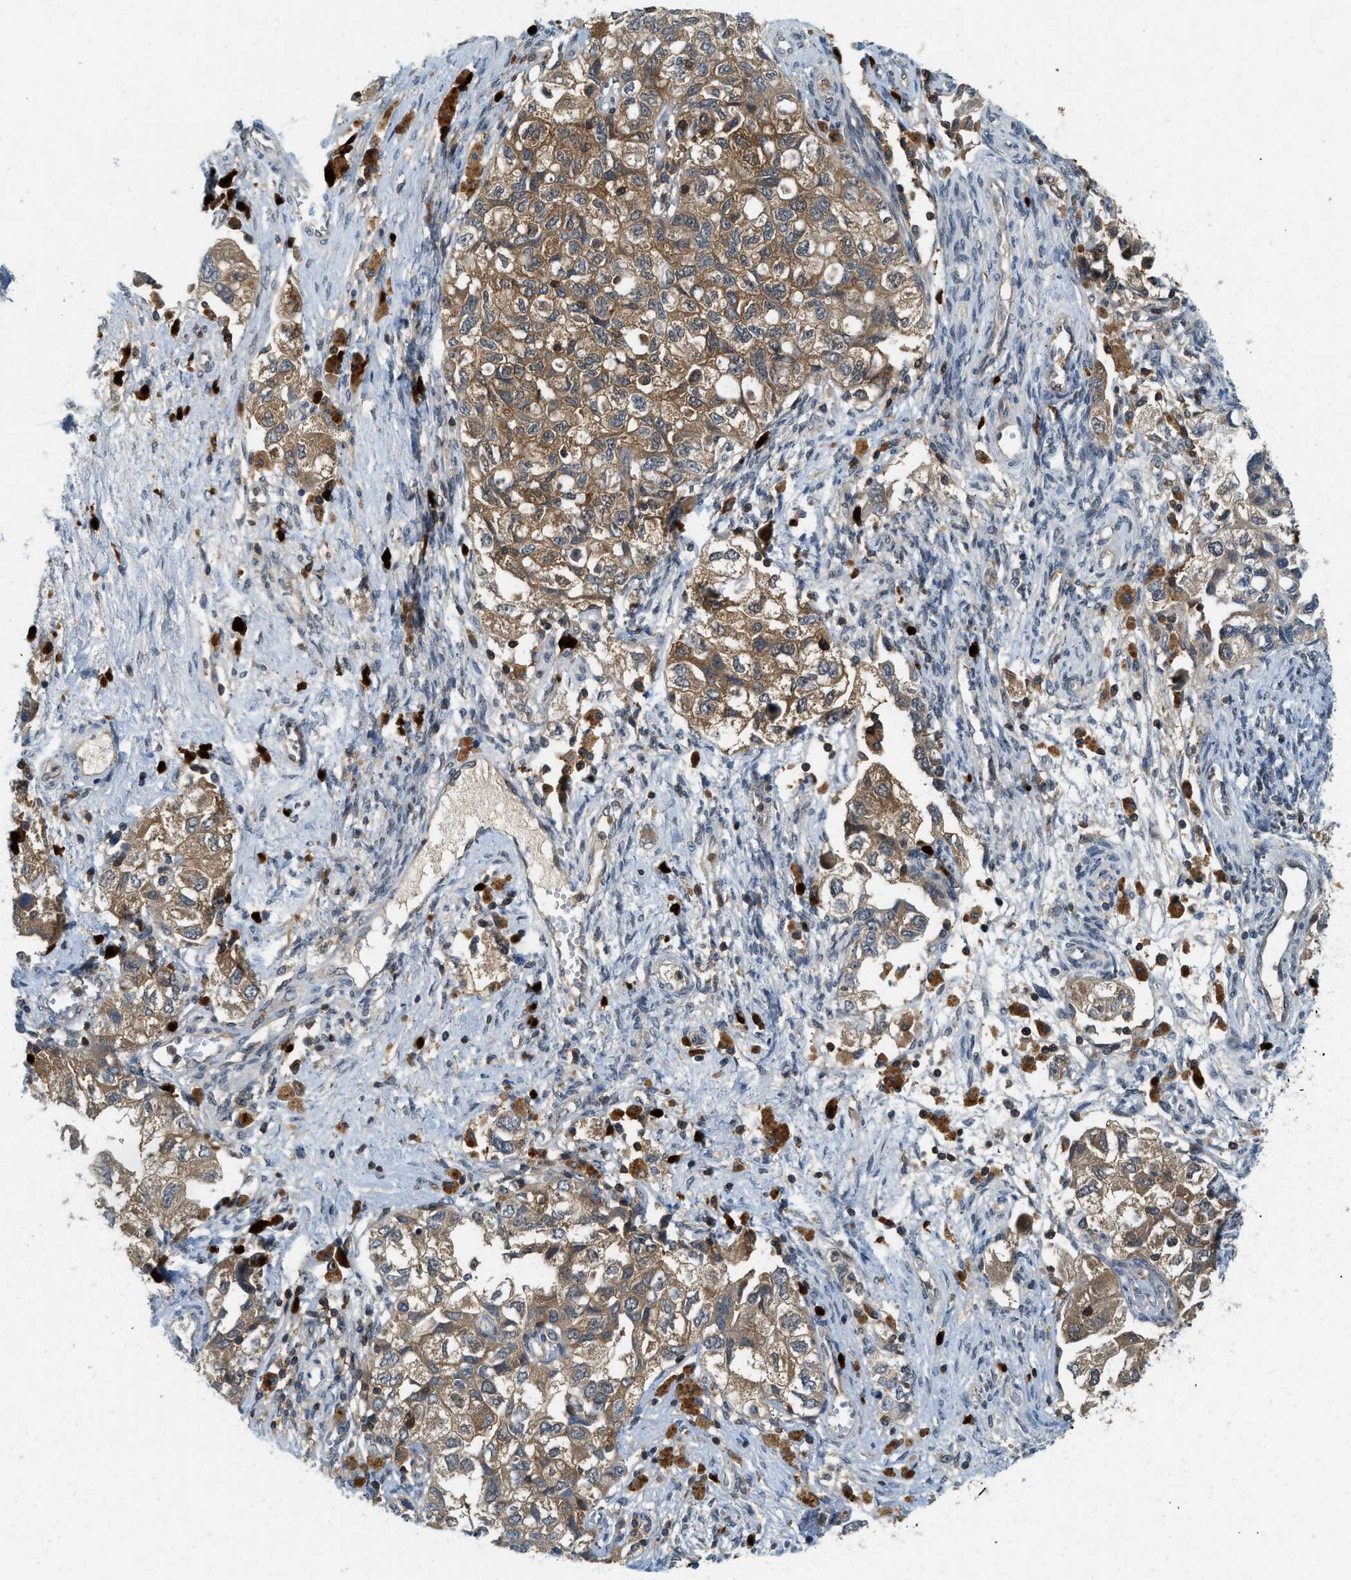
{"staining": {"intensity": "moderate", "quantity": ">75%", "location": "cytoplasmic/membranous"}, "tissue": "ovarian cancer", "cell_type": "Tumor cells", "image_type": "cancer", "snomed": [{"axis": "morphology", "description": "Carcinoma, NOS"}, {"axis": "morphology", "description": "Cystadenocarcinoma, serous, NOS"}, {"axis": "topography", "description": "Ovary"}], "caption": "An image of human serous cystadenocarcinoma (ovarian) stained for a protein demonstrates moderate cytoplasmic/membranous brown staining in tumor cells.", "gene": "GMPPB", "patient": {"sex": "female", "age": 69}}